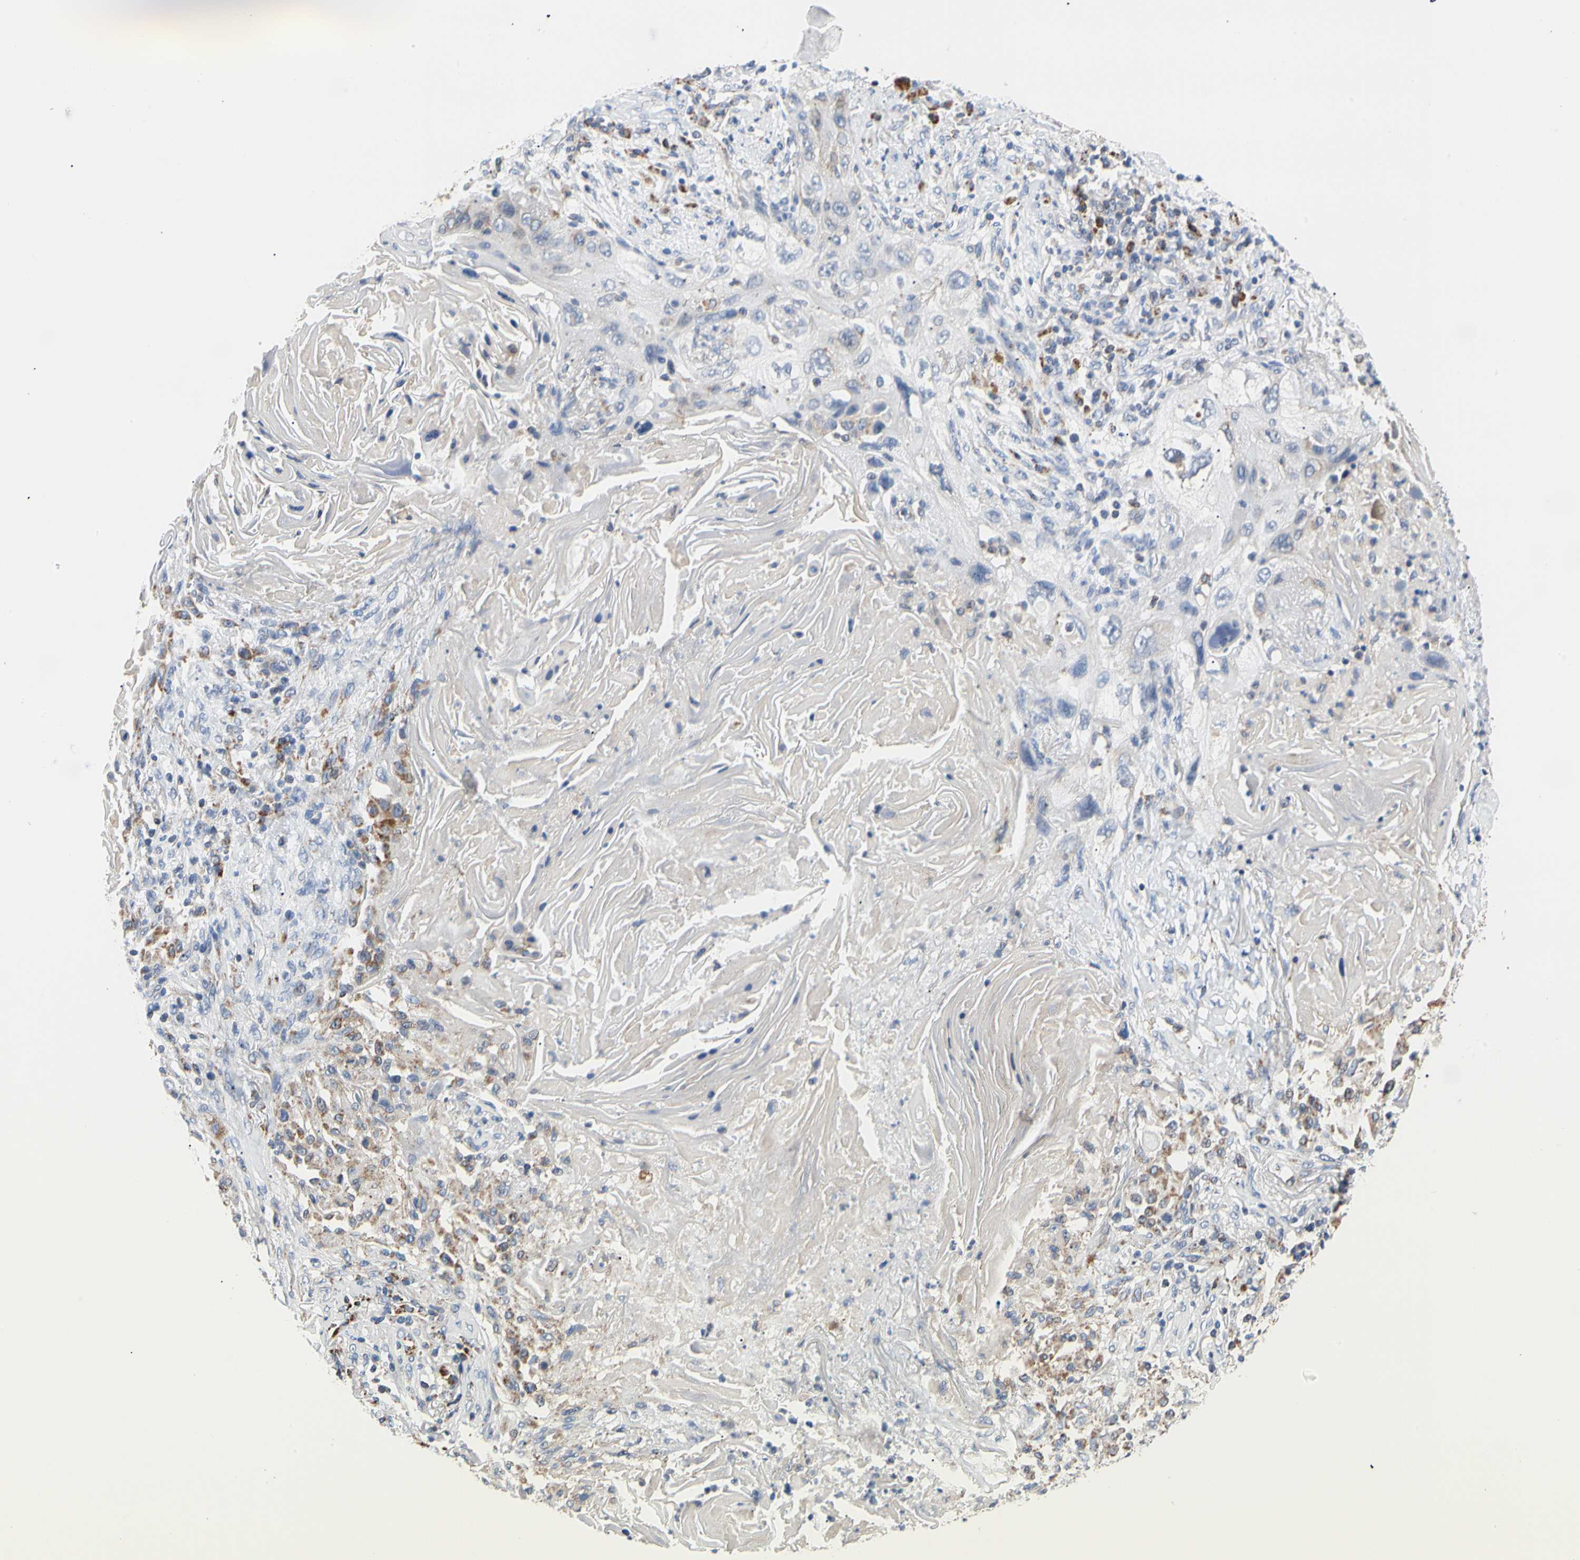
{"staining": {"intensity": "moderate", "quantity": "<25%", "location": "cytoplasmic/membranous"}, "tissue": "lung cancer", "cell_type": "Tumor cells", "image_type": "cancer", "snomed": [{"axis": "morphology", "description": "Squamous cell carcinoma, NOS"}, {"axis": "topography", "description": "Lung"}], "caption": "Immunohistochemical staining of lung cancer reveals low levels of moderate cytoplasmic/membranous protein expression in approximately <25% of tumor cells.", "gene": "ACAT1", "patient": {"sex": "female", "age": 67}}